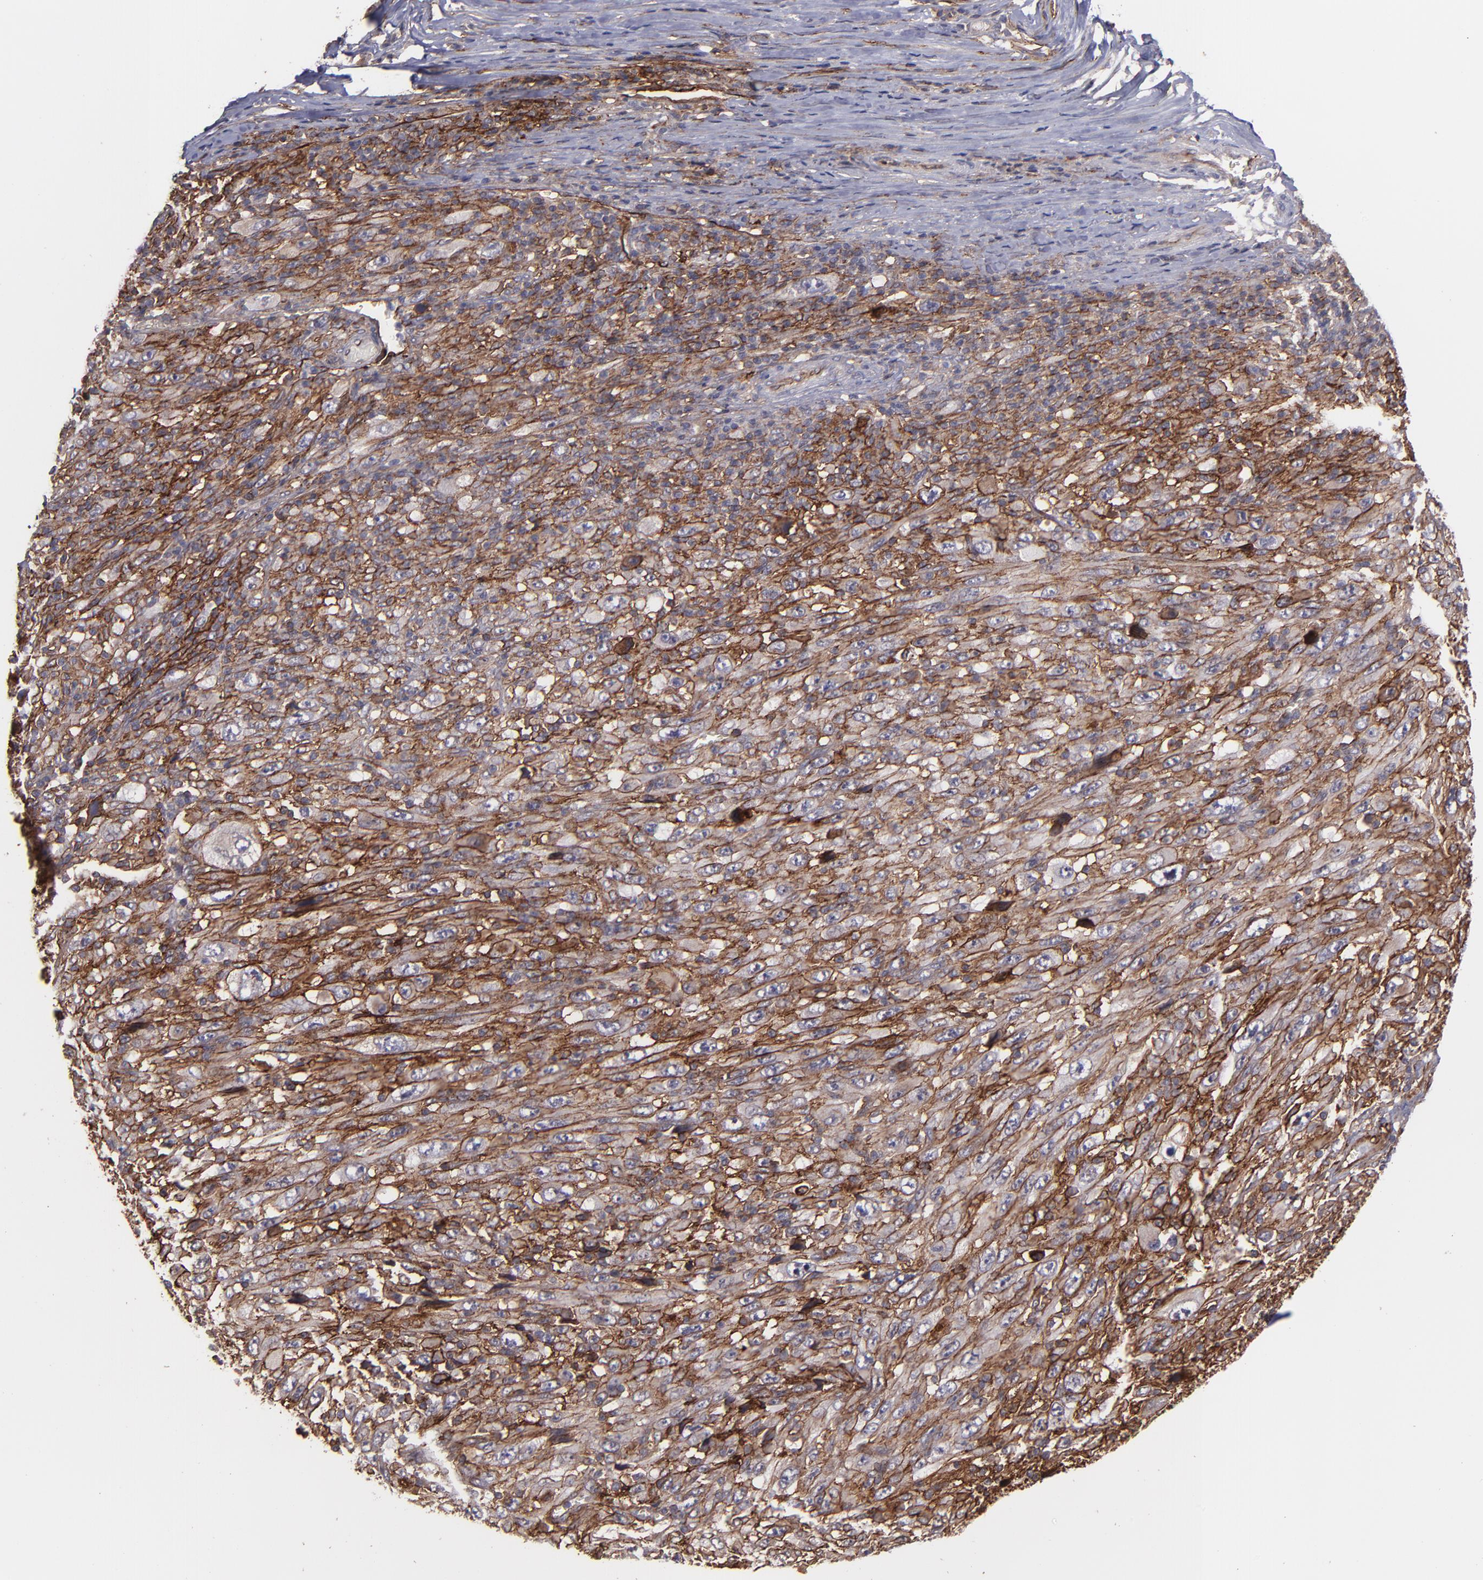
{"staining": {"intensity": "moderate", "quantity": ">75%", "location": "cytoplasmic/membranous"}, "tissue": "melanoma", "cell_type": "Tumor cells", "image_type": "cancer", "snomed": [{"axis": "morphology", "description": "Malignant melanoma, Metastatic site"}, {"axis": "topography", "description": "Skin"}], "caption": "A medium amount of moderate cytoplasmic/membranous expression is identified in about >75% of tumor cells in malignant melanoma (metastatic site) tissue. Immunohistochemistry stains the protein of interest in brown and the nuclei are stained blue.", "gene": "ICAM1", "patient": {"sex": "female", "age": 56}}